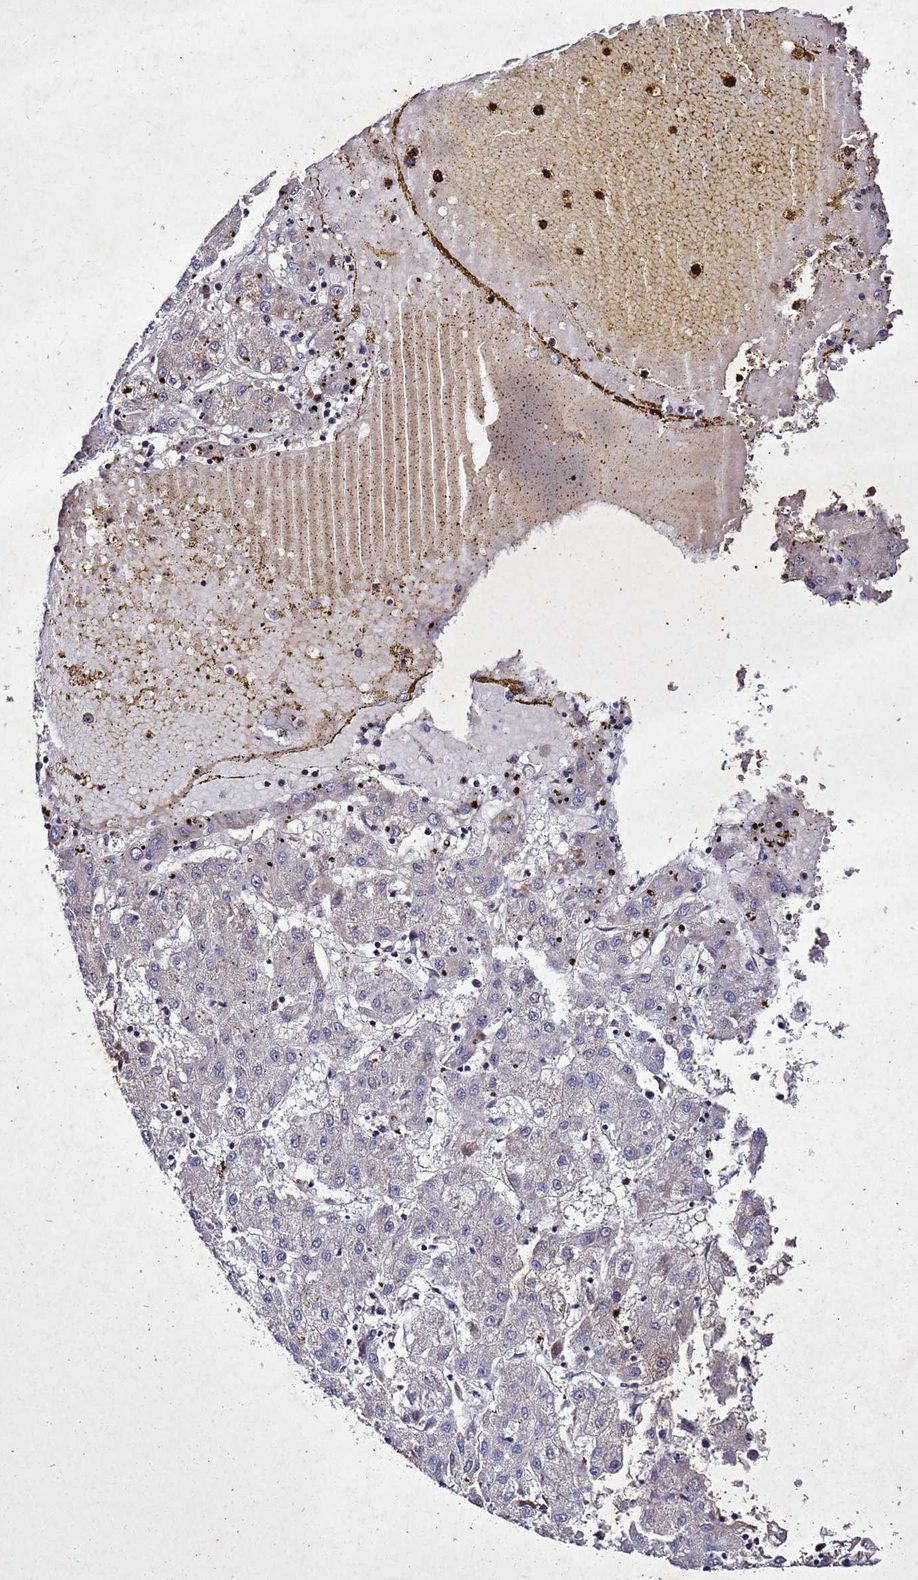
{"staining": {"intensity": "negative", "quantity": "none", "location": "none"}, "tissue": "liver cancer", "cell_type": "Tumor cells", "image_type": "cancer", "snomed": [{"axis": "morphology", "description": "Carcinoma, Hepatocellular, NOS"}, {"axis": "topography", "description": "Liver"}], "caption": "Liver cancer stained for a protein using immunohistochemistry reveals no staining tumor cells.", "gene": "SV2B", "patient": {"sex": "male", "age": 72}}